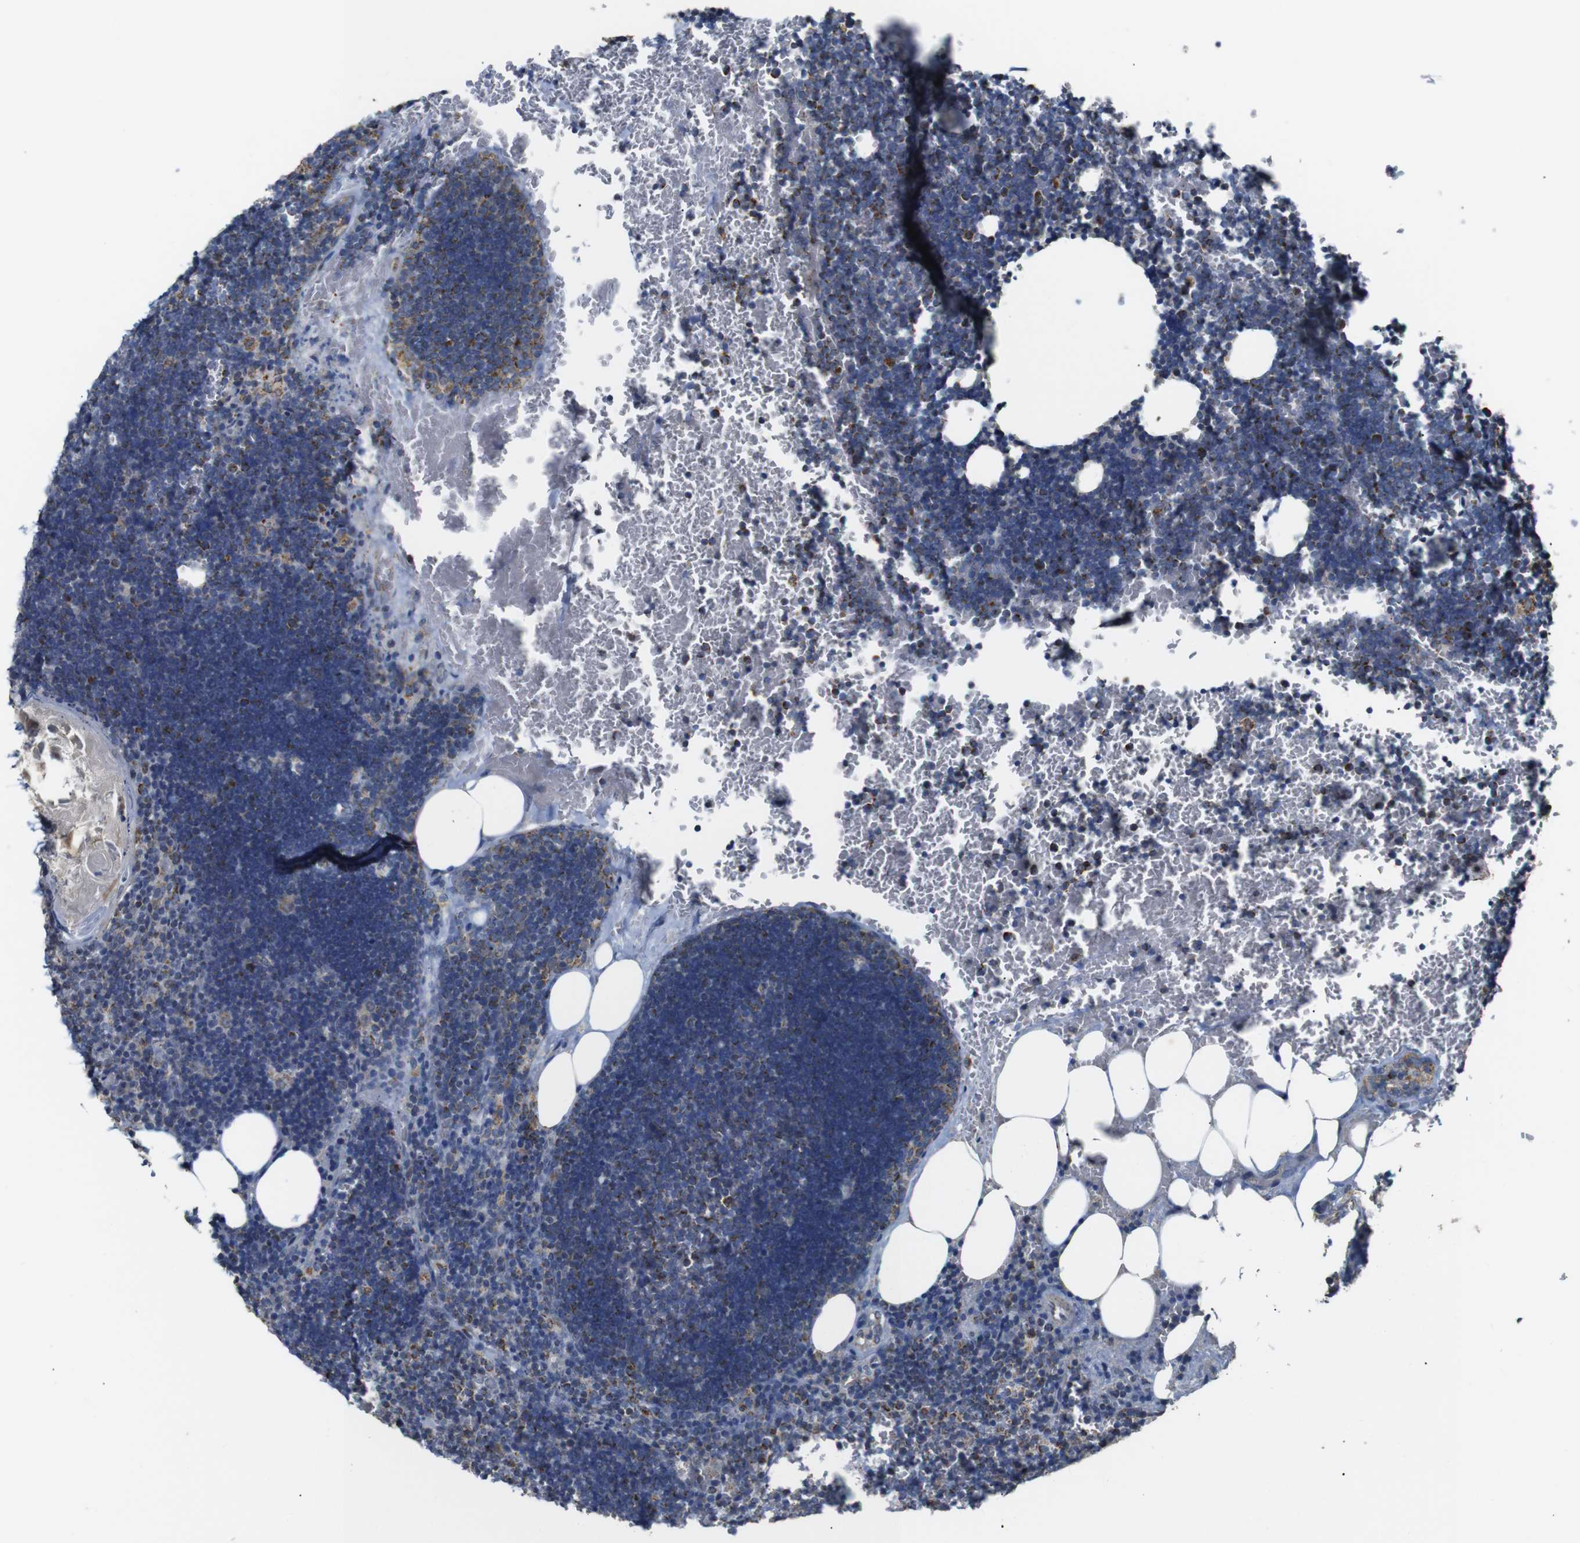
{"staining": {"intensity": "moderate", "quantity": ">75%", "location": "cytoplasmic/membranous"}, "tissue": "lymph node", "cell_type": "Germinal center cells", "image_type": "normal", "snomed": [{"axis": "morphology", "description": "Normal tissue, NOS"}, {"axis": "topography", "description": "Lymph node"}], "caption": "High-power microscopy captured an IHC photomicrograph of unremarkable lymph node, revealing moderate cytoplasmic/membranous expression in about >75% of germinal center cells.", "gene": "NR3C2", "patient": {"sex": "male", "age": 33}}